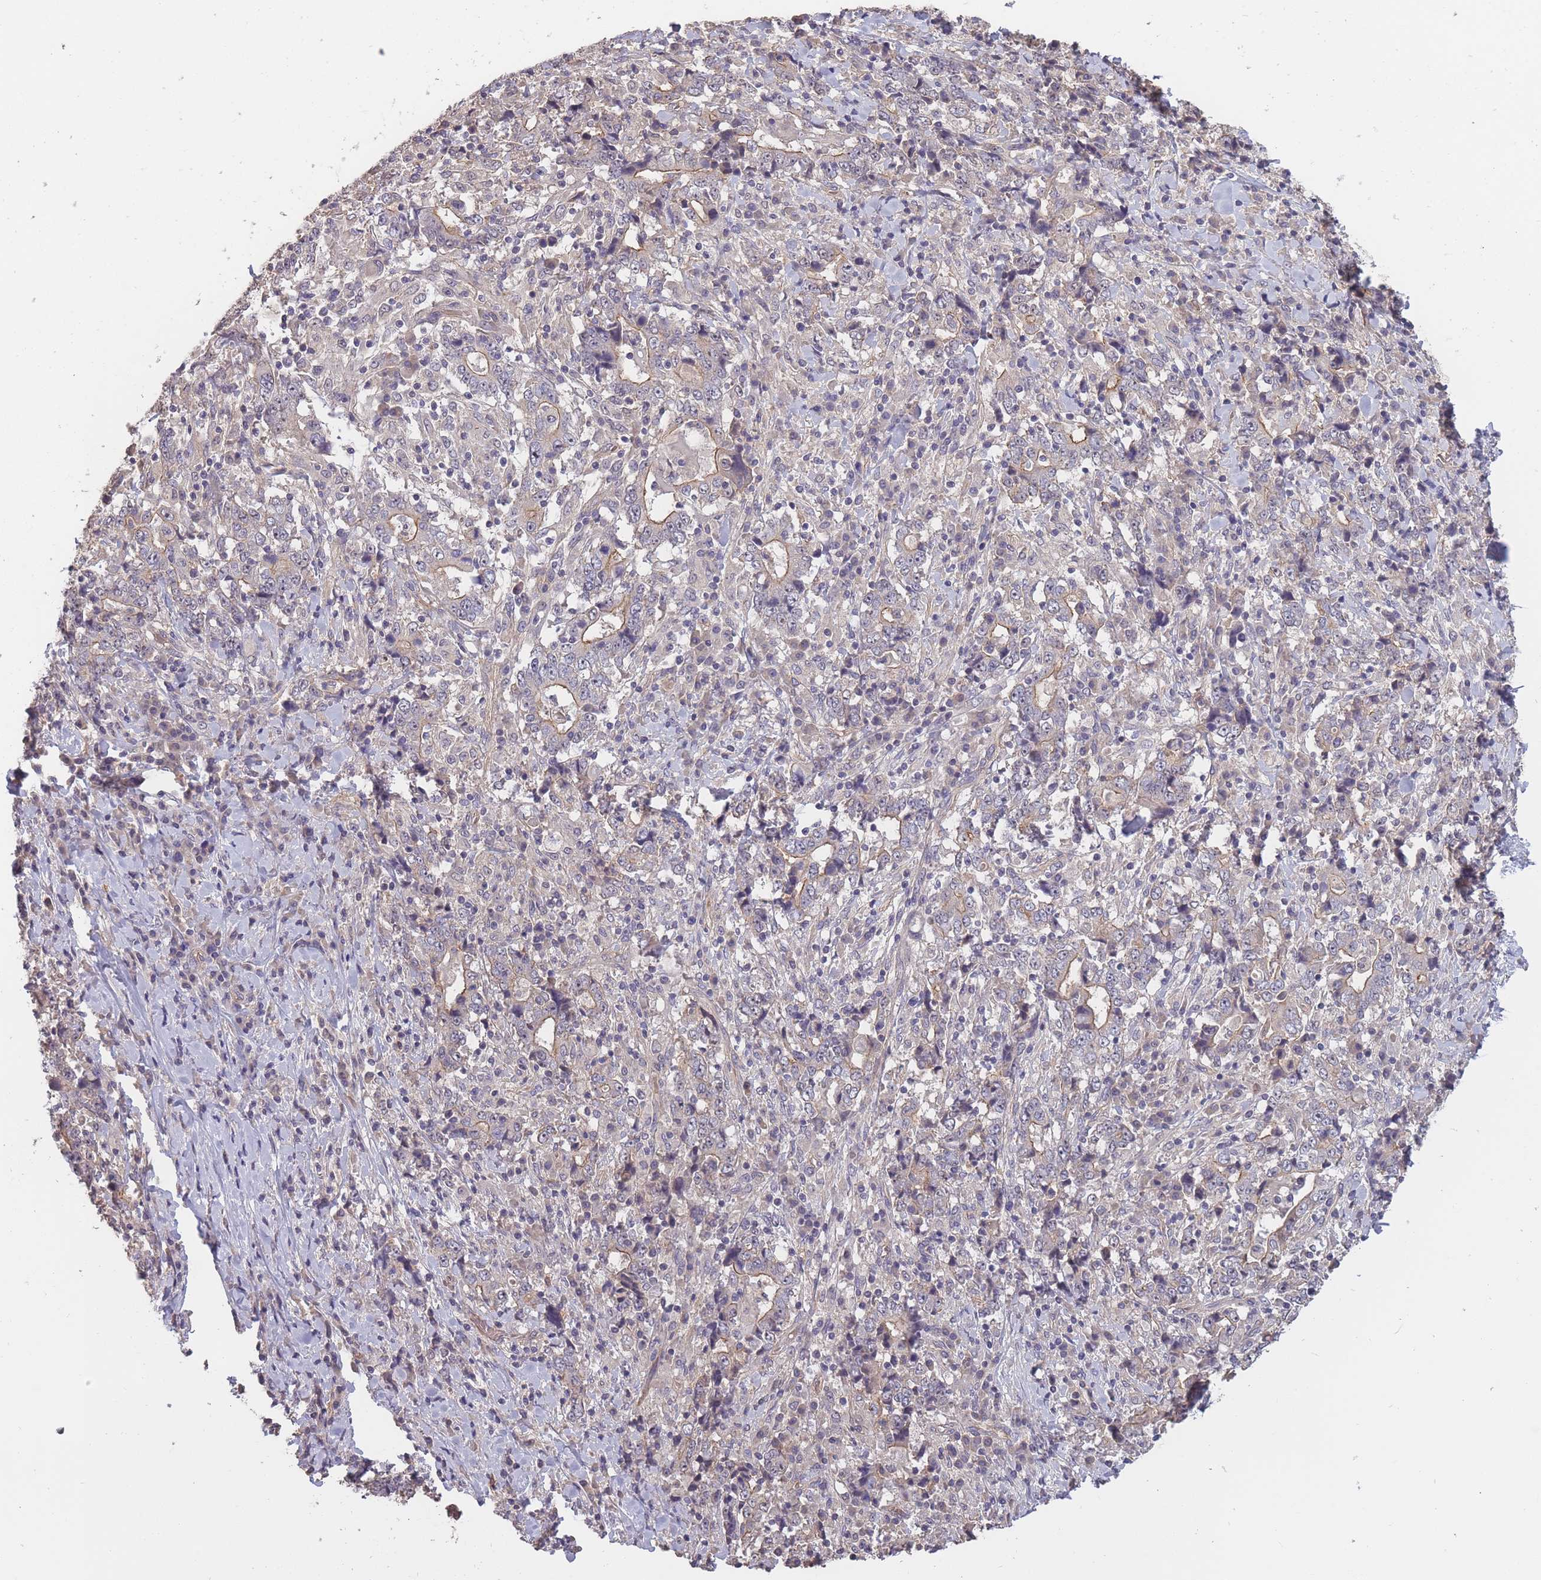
{"staining": {"intensity": "weak", "quantity": "<25%", "location": "cytoplasmic/membranous"}, "tissue": "stomach cancer", "cell_type": "Tumor cells", "image_type": "cancer", "snomed": [{"axis": "morphology", "description": "Normal tissue, NOS"}, {"axis": "morphology", "description": "Adenocarcinoma, NOS"}, {"axis": "topography", "description": "Stomach, upper"}, {"axis": "topography", "description": "Stomach"}], "caption": "High magnification brightfield microscopy of adenocarcinoma (stomach) stained with DAB (brown) and counterstained with hematoxylin (blue): tumor cells show no significant positivity. (DAB IHC, high magnification).", "gene": "KIAA1755", "patient": {"sex": "male", "age": 59}}